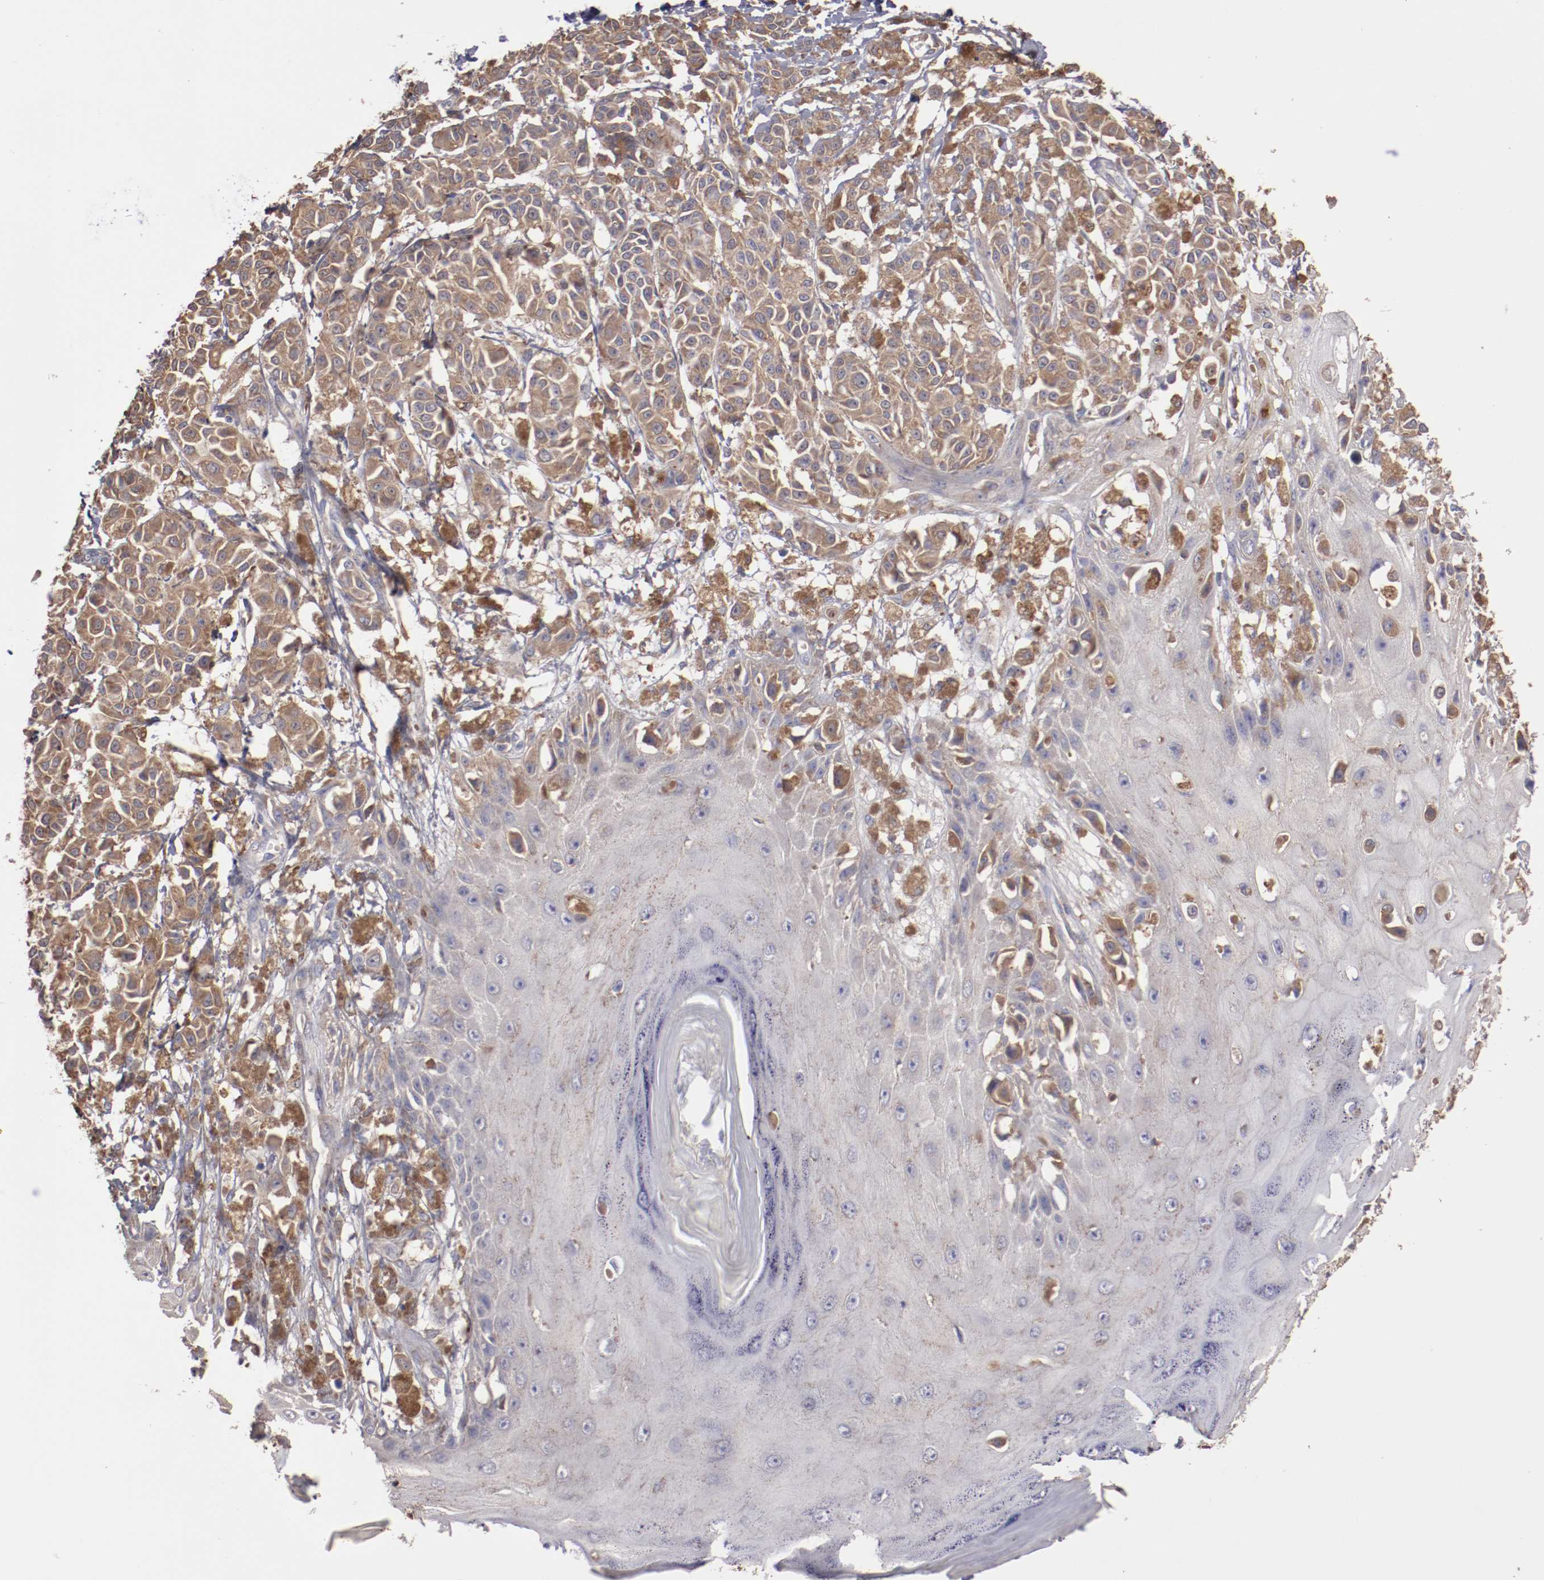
{"staining": {"intensity": "weak", "quantity": ">75%", "location": "cytoplasmic/membranous"}, "tissue": "melanoma", "cell_type": "Tumor cells", "image_type": "cancer", "snomed": [{"axis": "morphology", "description": "Malignant melanoma, NOS"}, {"axis": "topography", "description": "Skin"}], "caption": "Protein expression analysis of malignant melanoma displays weak cytoplasmic/membranous expression in approximately >75% of tumor cells.", "gene": "NFKBIE", "patient": {"sex": "male", "age": 76}}